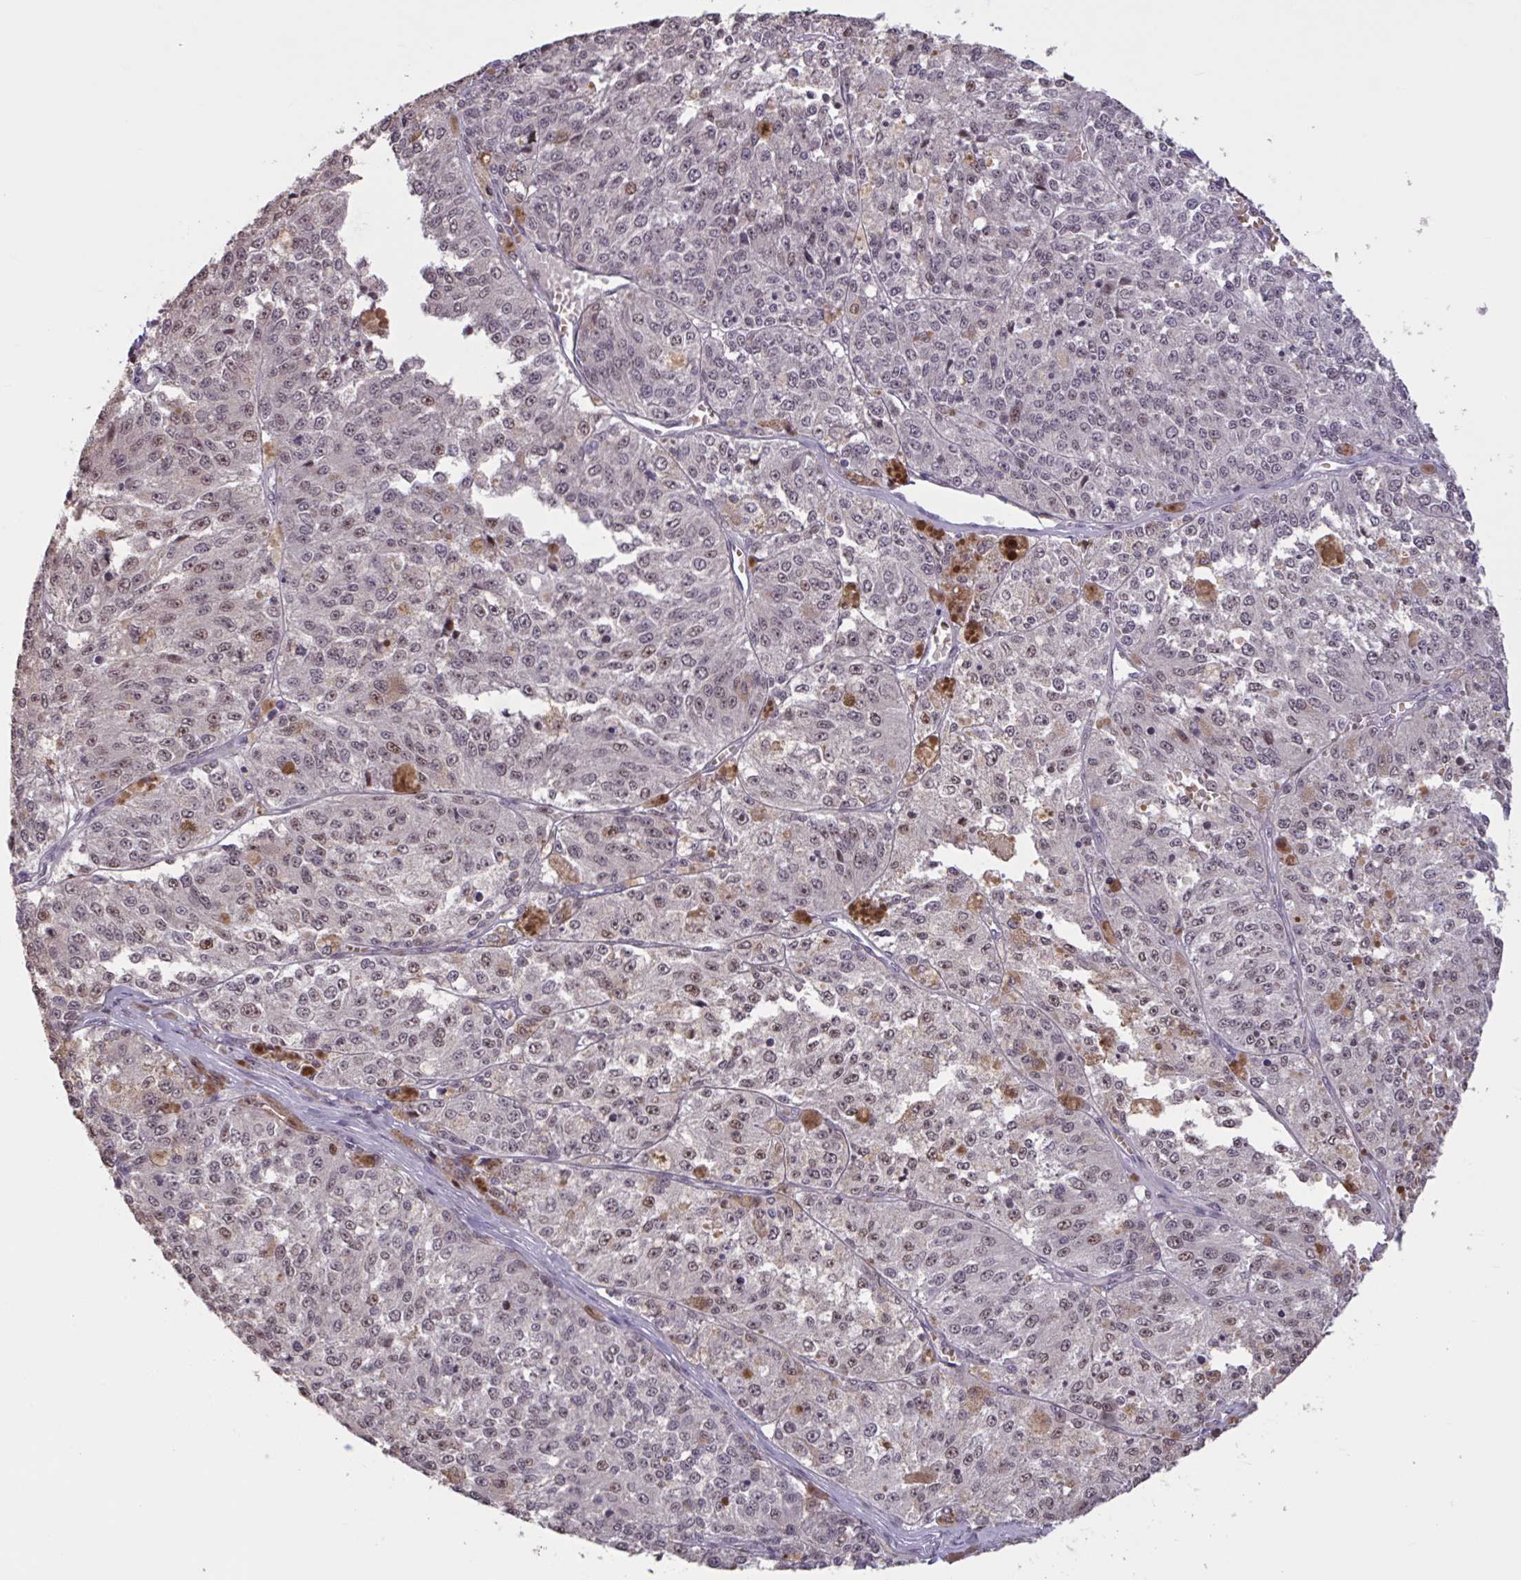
{"staining": {"intensity": "moderate", "quantity": "25%-75%", "location": "nuclear"}, "tissue": "melanoma", "cell_type": "Tumor cells", "image_type": "cancer", "snomed": [{"axis": "morphology", "description": "Malignant melanoma, Metastatic site"}, {"axis": "topography", "description": "Lymph node"}], "caption": "Melanoma stained with a protein marker shows moderate staining in tumor cells.", "gene": "ZNF414", "patient": {"sex": "female", "age": 64}}